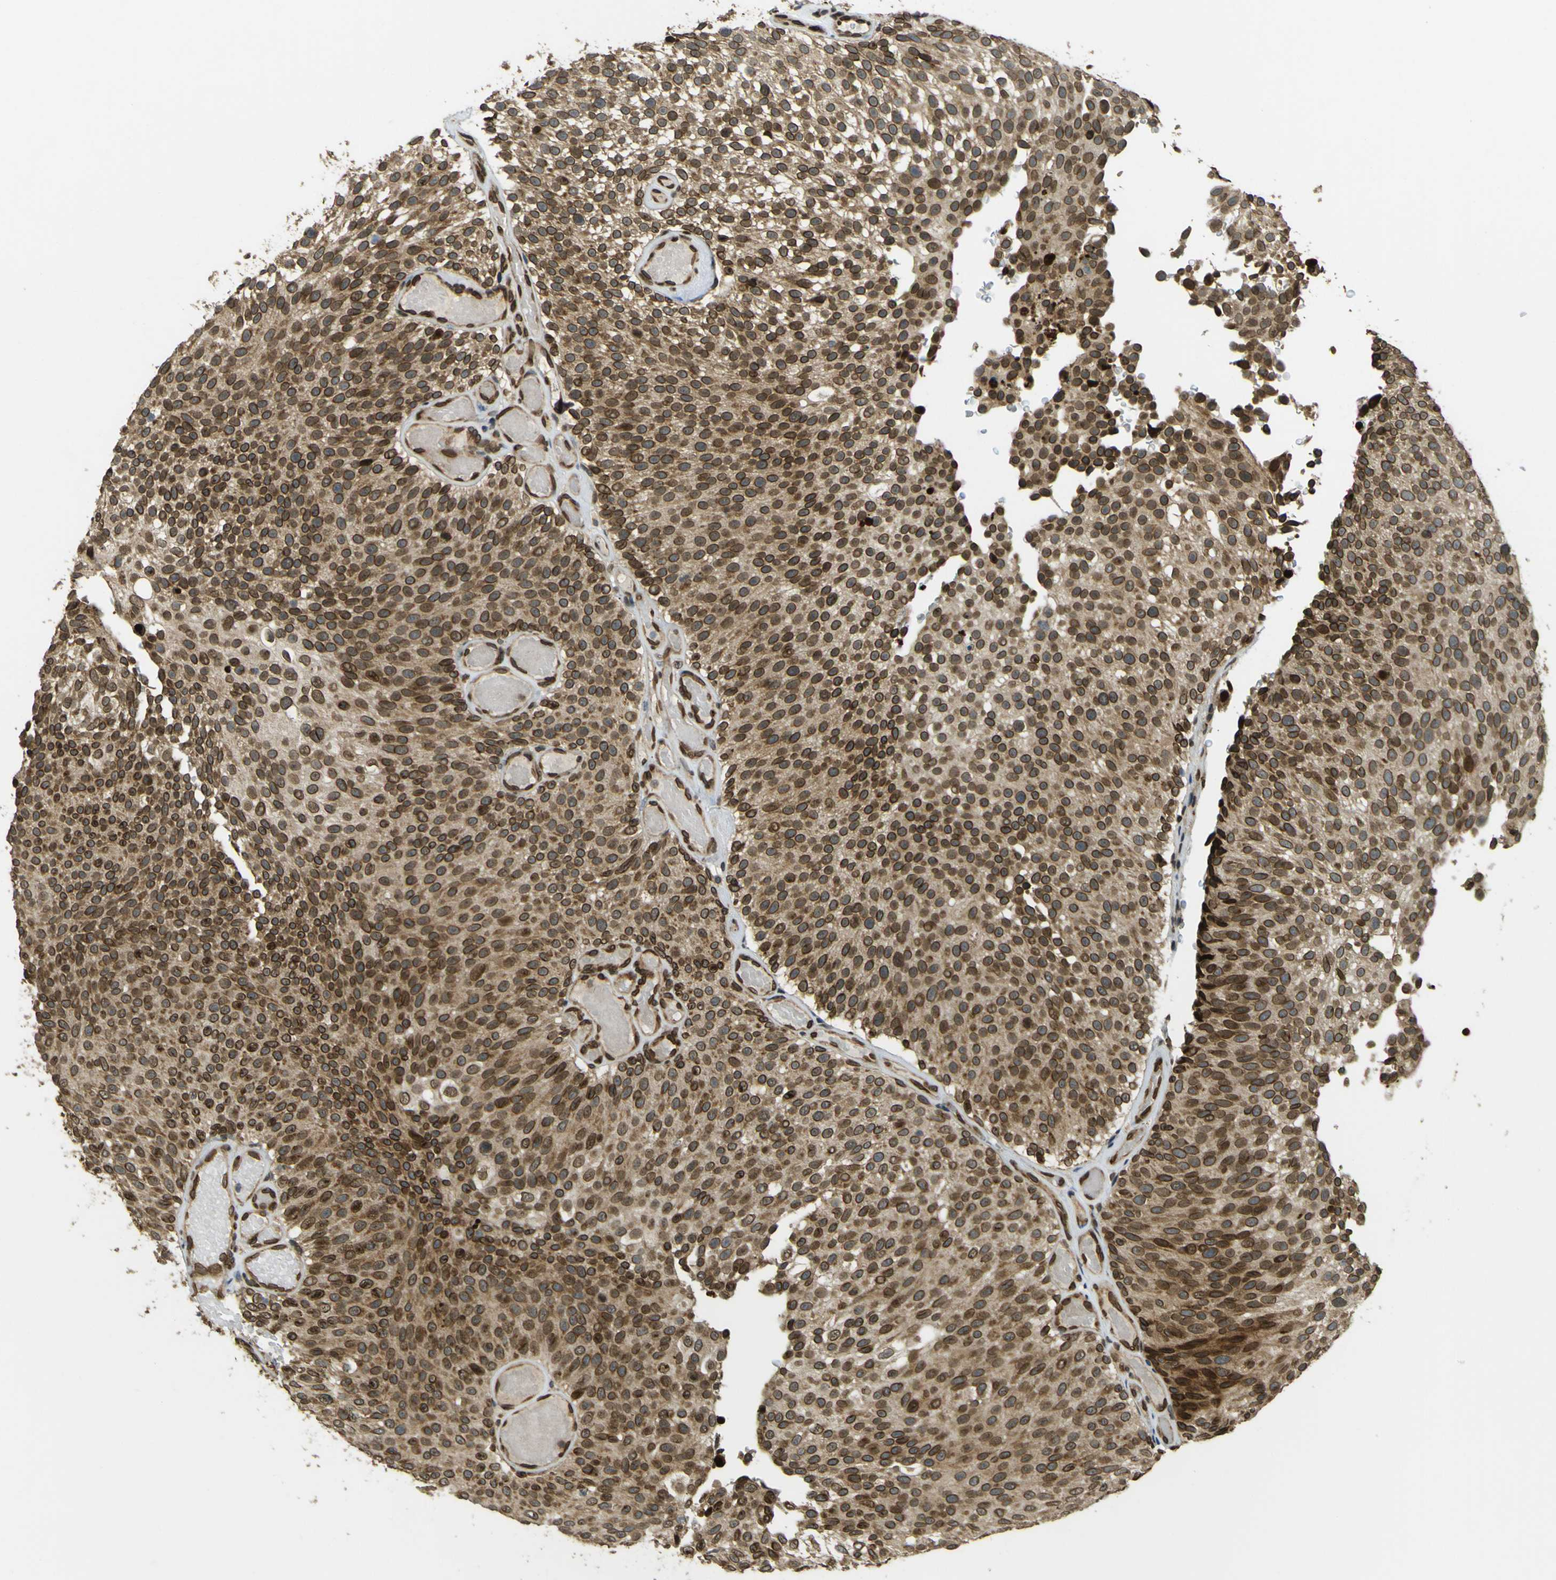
{"staining": {"intensity": "moderate", "quantity": ">75%", "location": "cytoplasmic/membranous,nuclear"}, "tissue": "urothelial cancer", "cell_type": "Tumor cells", "image_type": "cancer", "snomed": [{"axis": "morphology", "description": "Urothelial carcinoma, Low grade"}, {"axis": "topography", "description": "Urinary bladder"}], "caption": "A medium amount of moderate cytoplasmic/membranous and nuclear positivity is seen in about >75% of tumor cells in urothelial carcinoma (low-grade) tissue.", "gene": "GALNT1", "patient": {"sex": "male", "age": 78}}